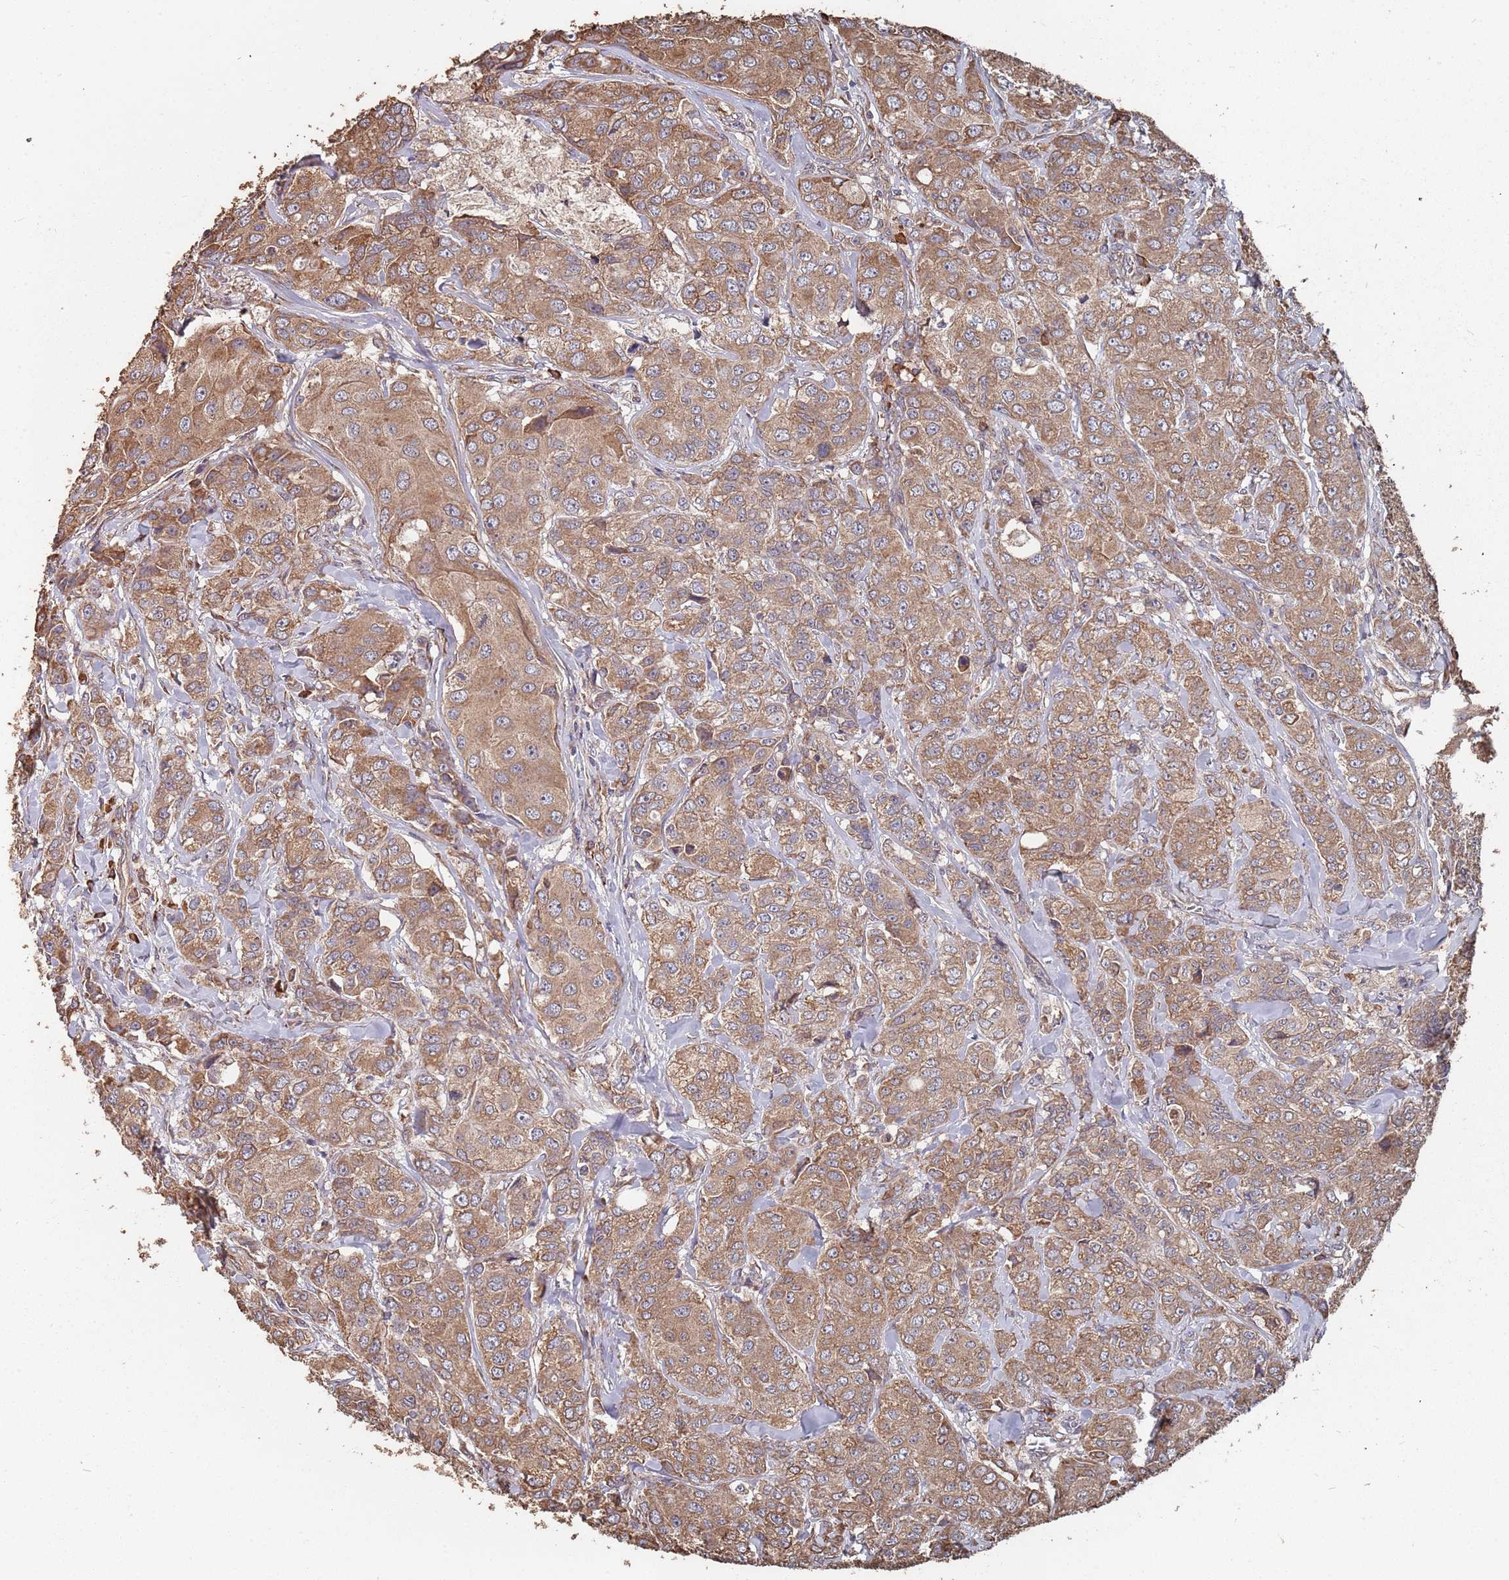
{"staining": {"intensity": "moderate", "quantity": ">75%", "location": "cytoplasmic/membranous"}, "tissue": "breast cancer", "cell_type": "Tumor cells", "image_type": "cancer", "snomed": [{"axis": "morphology", "description": "Duct carcinoma"}, {"axis": "topography", "description": "Breast"}], "caption": "DAB immunohistochemical staining of human infiltrating ductal carcinoma (breast) displays moderate cytoplasmic/membranous protein positivity in about >75% of tumor cells.", "gene": "ATG5", "patient": {"sex": "female", "age": 43}}